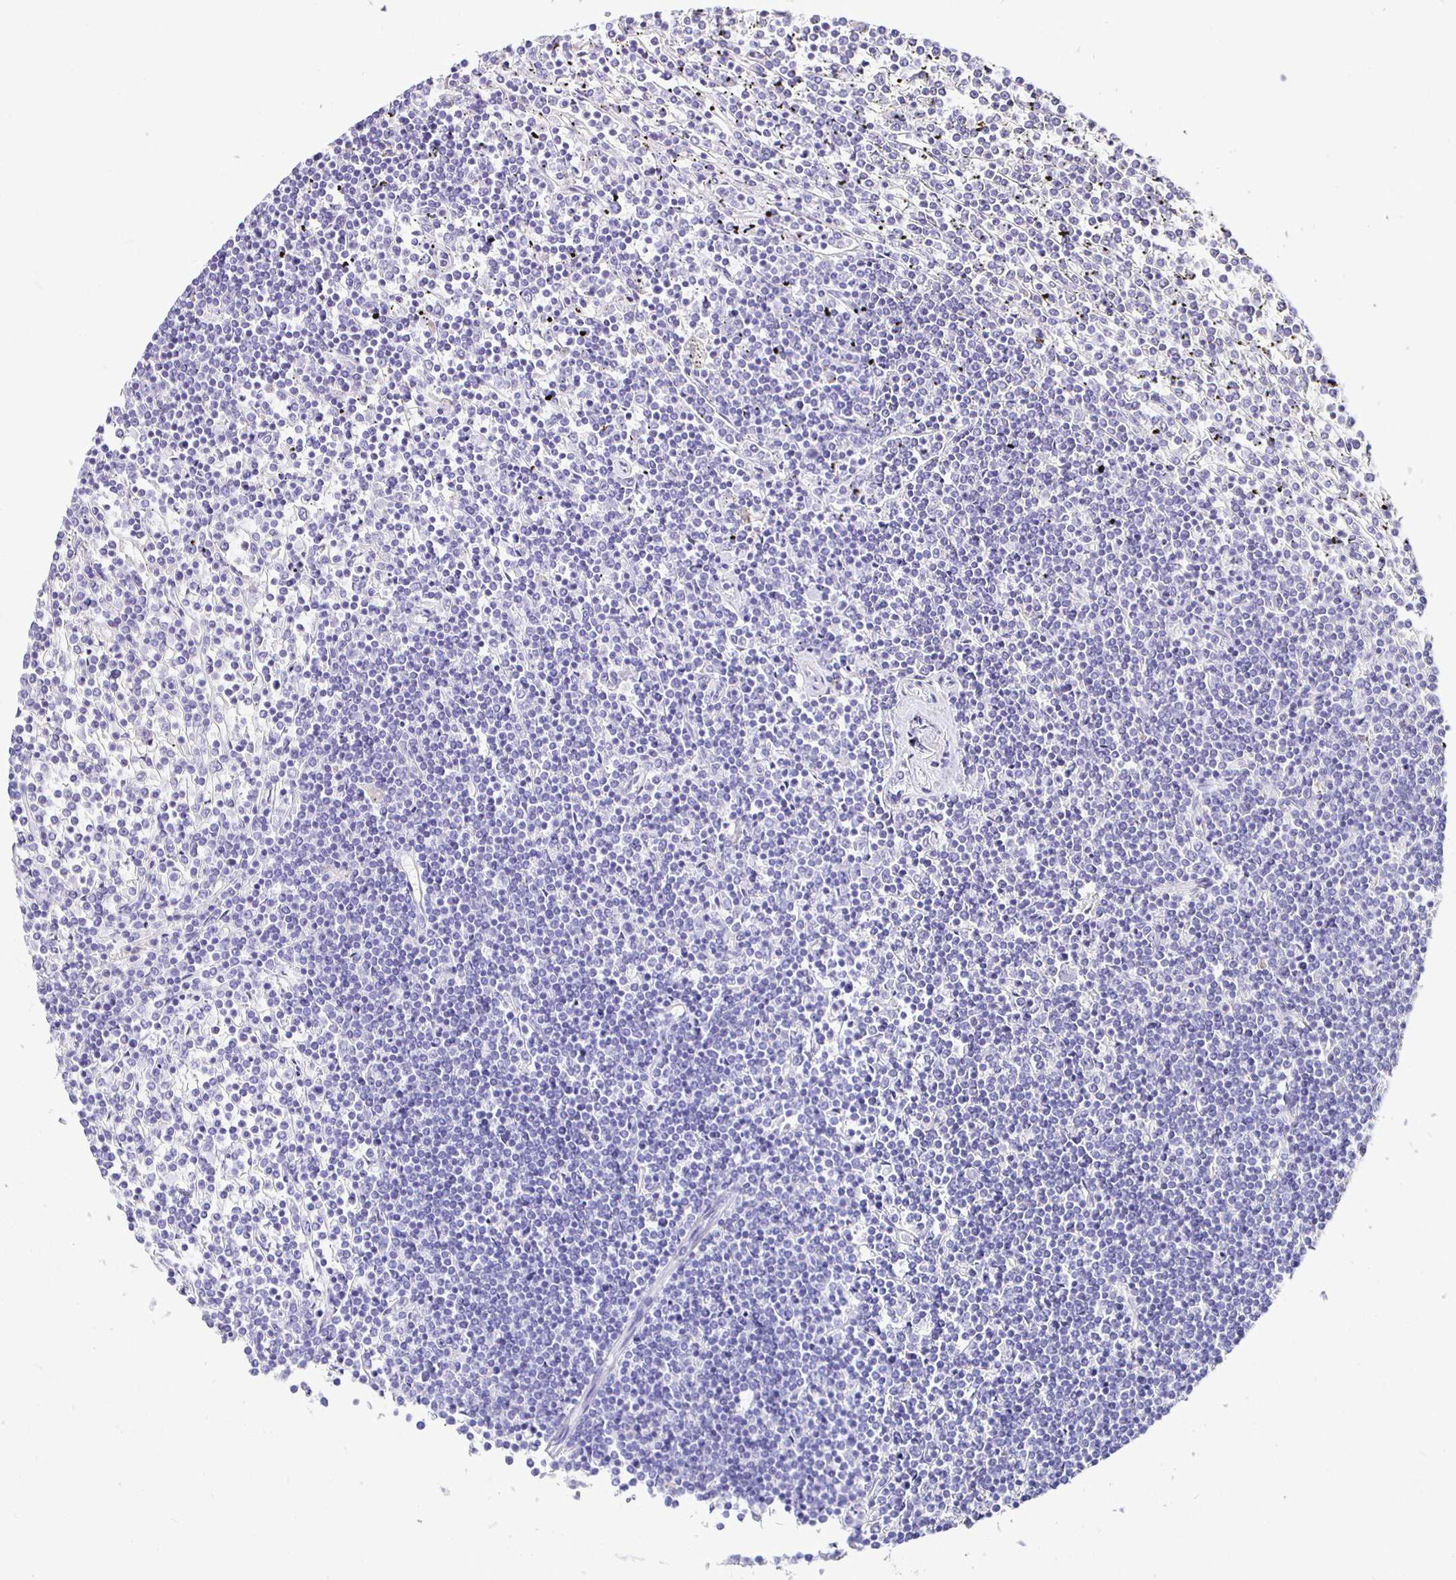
{"staining": {"intensity": "negative", "quantity": "none", "location": "none"}, "tissue": "lymphoma", "cell_type": "Tumor cells", "image_type": "cancer", "snomed": [{"axis": "morphology", "description": "Malignant lymphoma, non-Hodgkin's type, Low grade"}, {"axis": "topography", "description": "Spleen"}], "caption": "DAB (3,3'-diaminobenzidine) immunohistochemical staining of lymphoma shows no significant positivity in tumor cells. The staining is performed using DAB (3,3'-diaminobenzidine) brown chromogen with nuclei counter-stained in using hematoxylin.", "gene": "UMOD", "patient": {"sex": "female", "age": 19}}